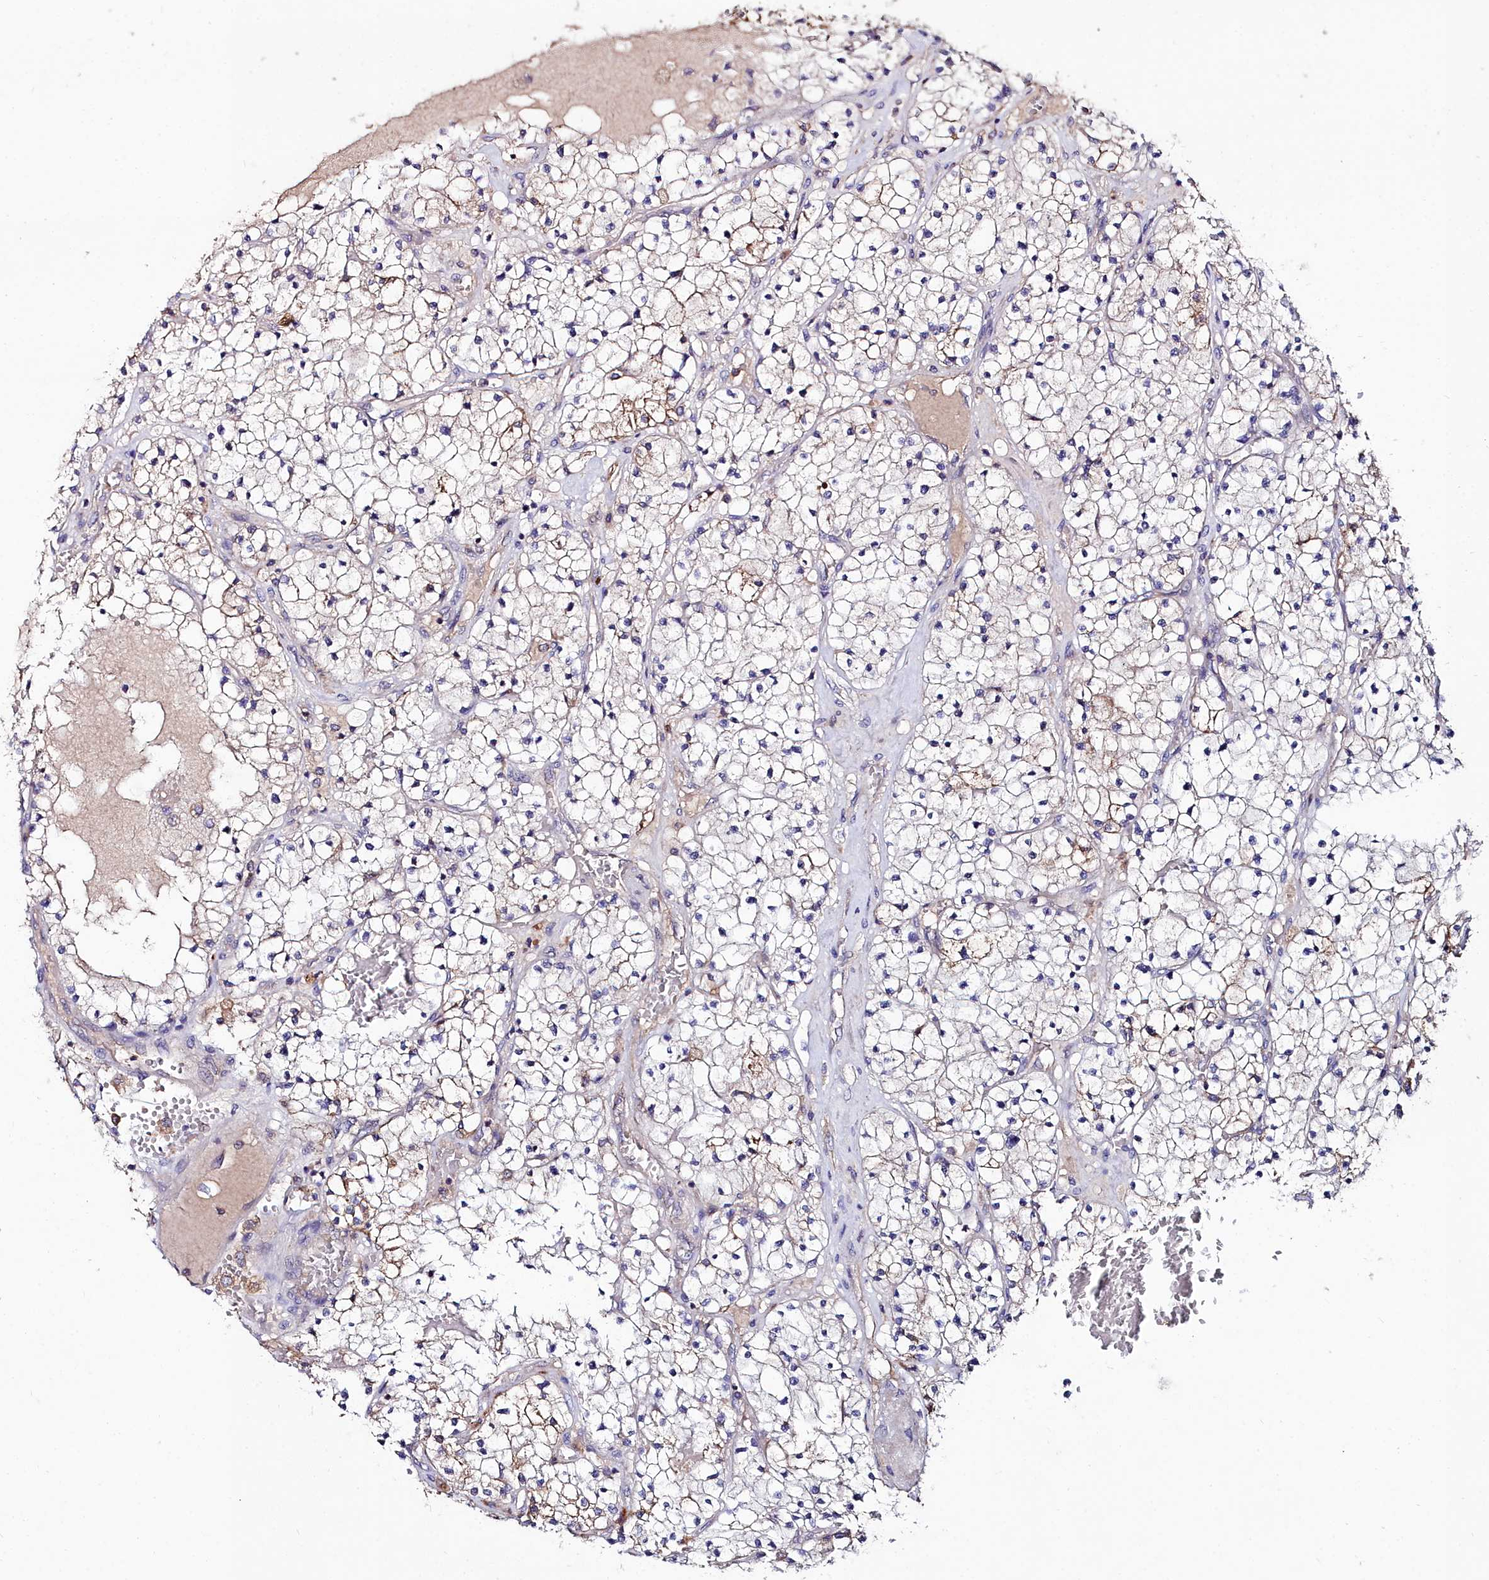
{"staining": {"intensity": "weak", "quantity": "<25%", "location": "cytoplasmic/membranous"}, "tissue": "renal cancer", "cell_type": "Tumor cells", "image_type": "cancer", "snomed": [{"axis": "morphology", "description": "Normal tissue, NOS"}, {"axis": "morphology", "description": "Adenocarcinoma, NOS"}, {"axis": "topography", "description": "Kidney"}], "caption": "Adenocarcinoma (renal) was stained to show a protein in brown. There is no significant expression in tumor cells.", "gene": "AMBRA1", "patient": {"sex": "male", "age": 68}}